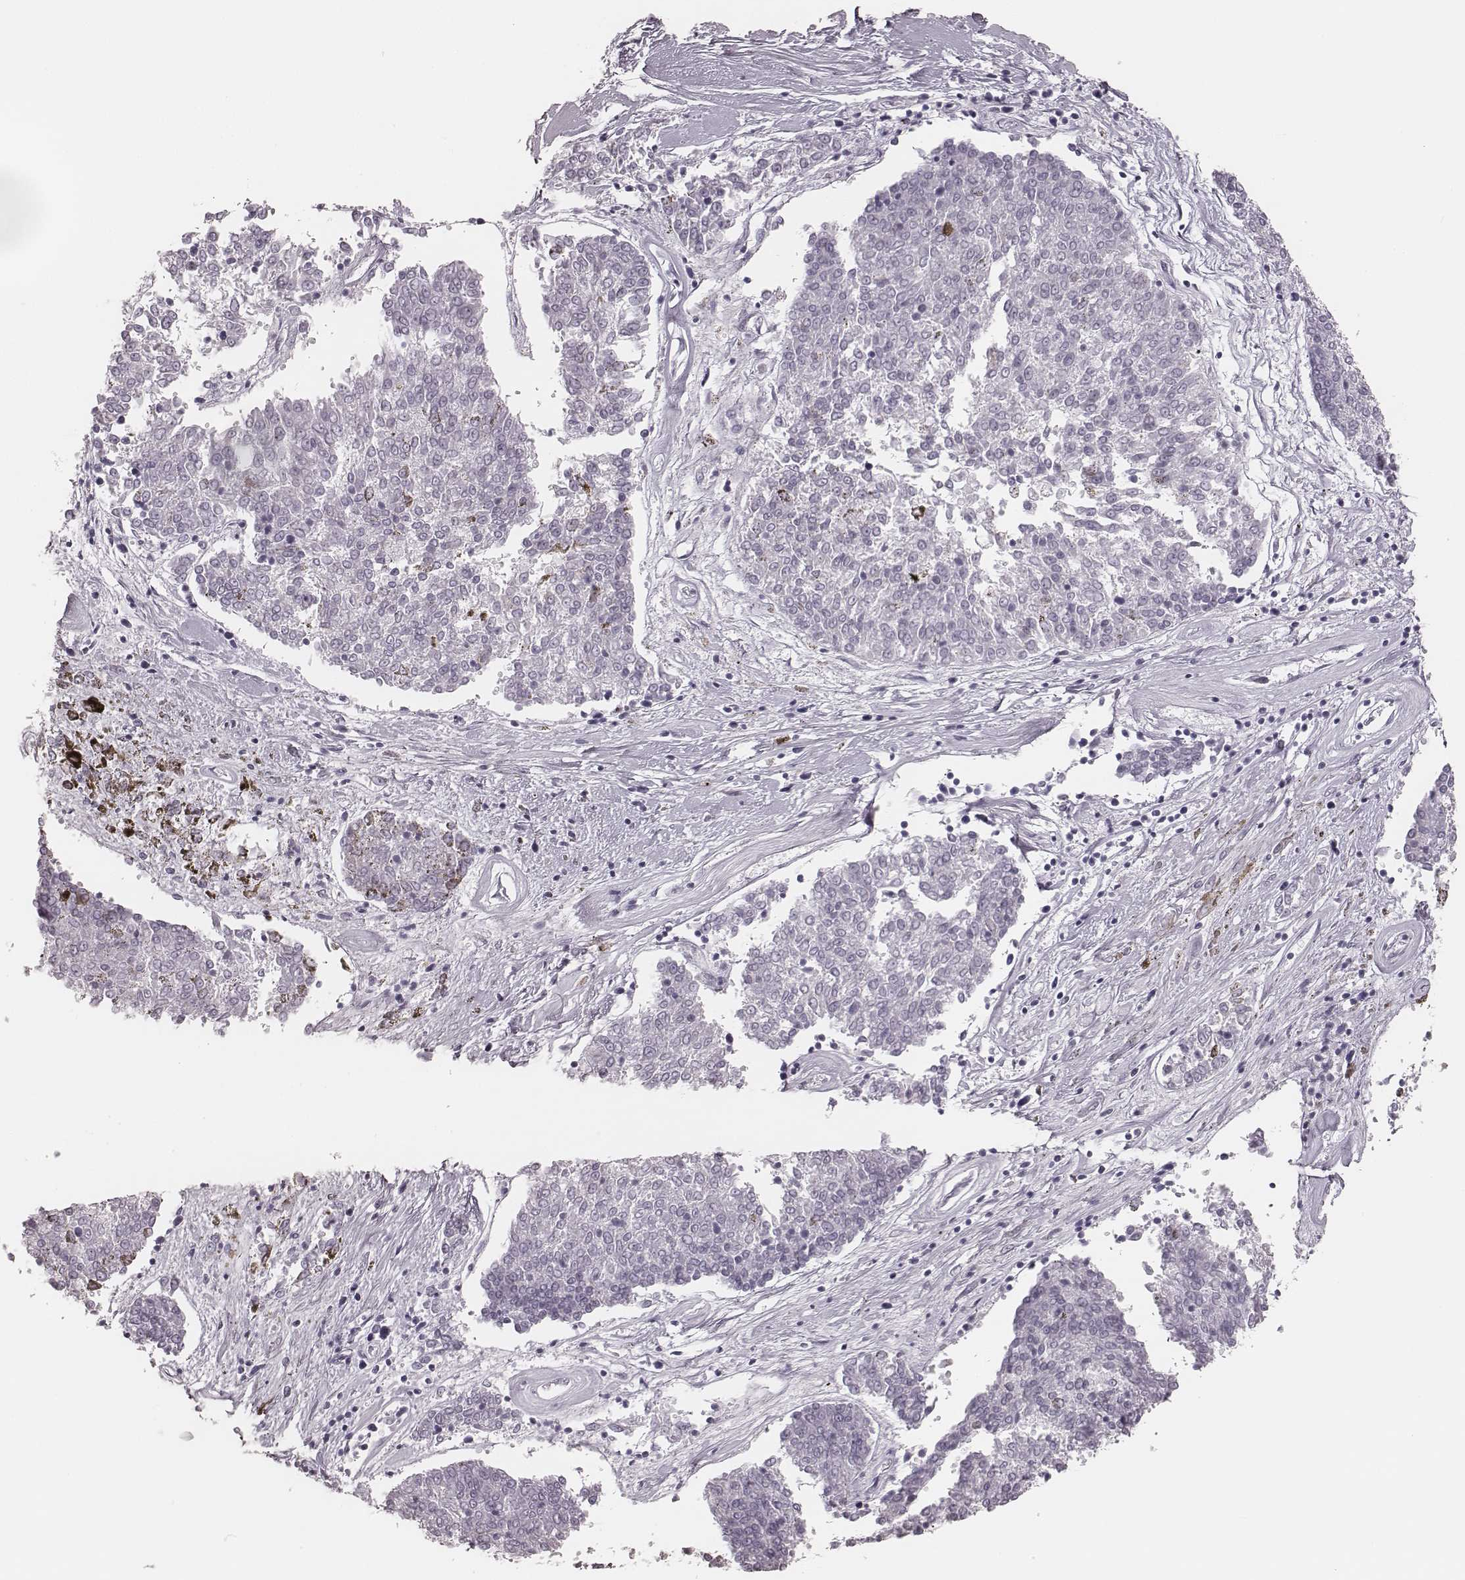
{"staining": {"intensity": "negative", "quantity": "none", "location": "none"}, "tissue": "melanoma", "cell_type": "Tumor cells", "image_type": "cancer", "snomed": [{"axis": "morphology", "description": "Malignant melanoma, NOS"}, {"axis": "topography", "description": "Skin"}], "caption": "Protein analysis of melanoma exhibits no significant staining in tumor cells.", "gene": "MSX1", "patient": {"sex": "female", "age": 72}}